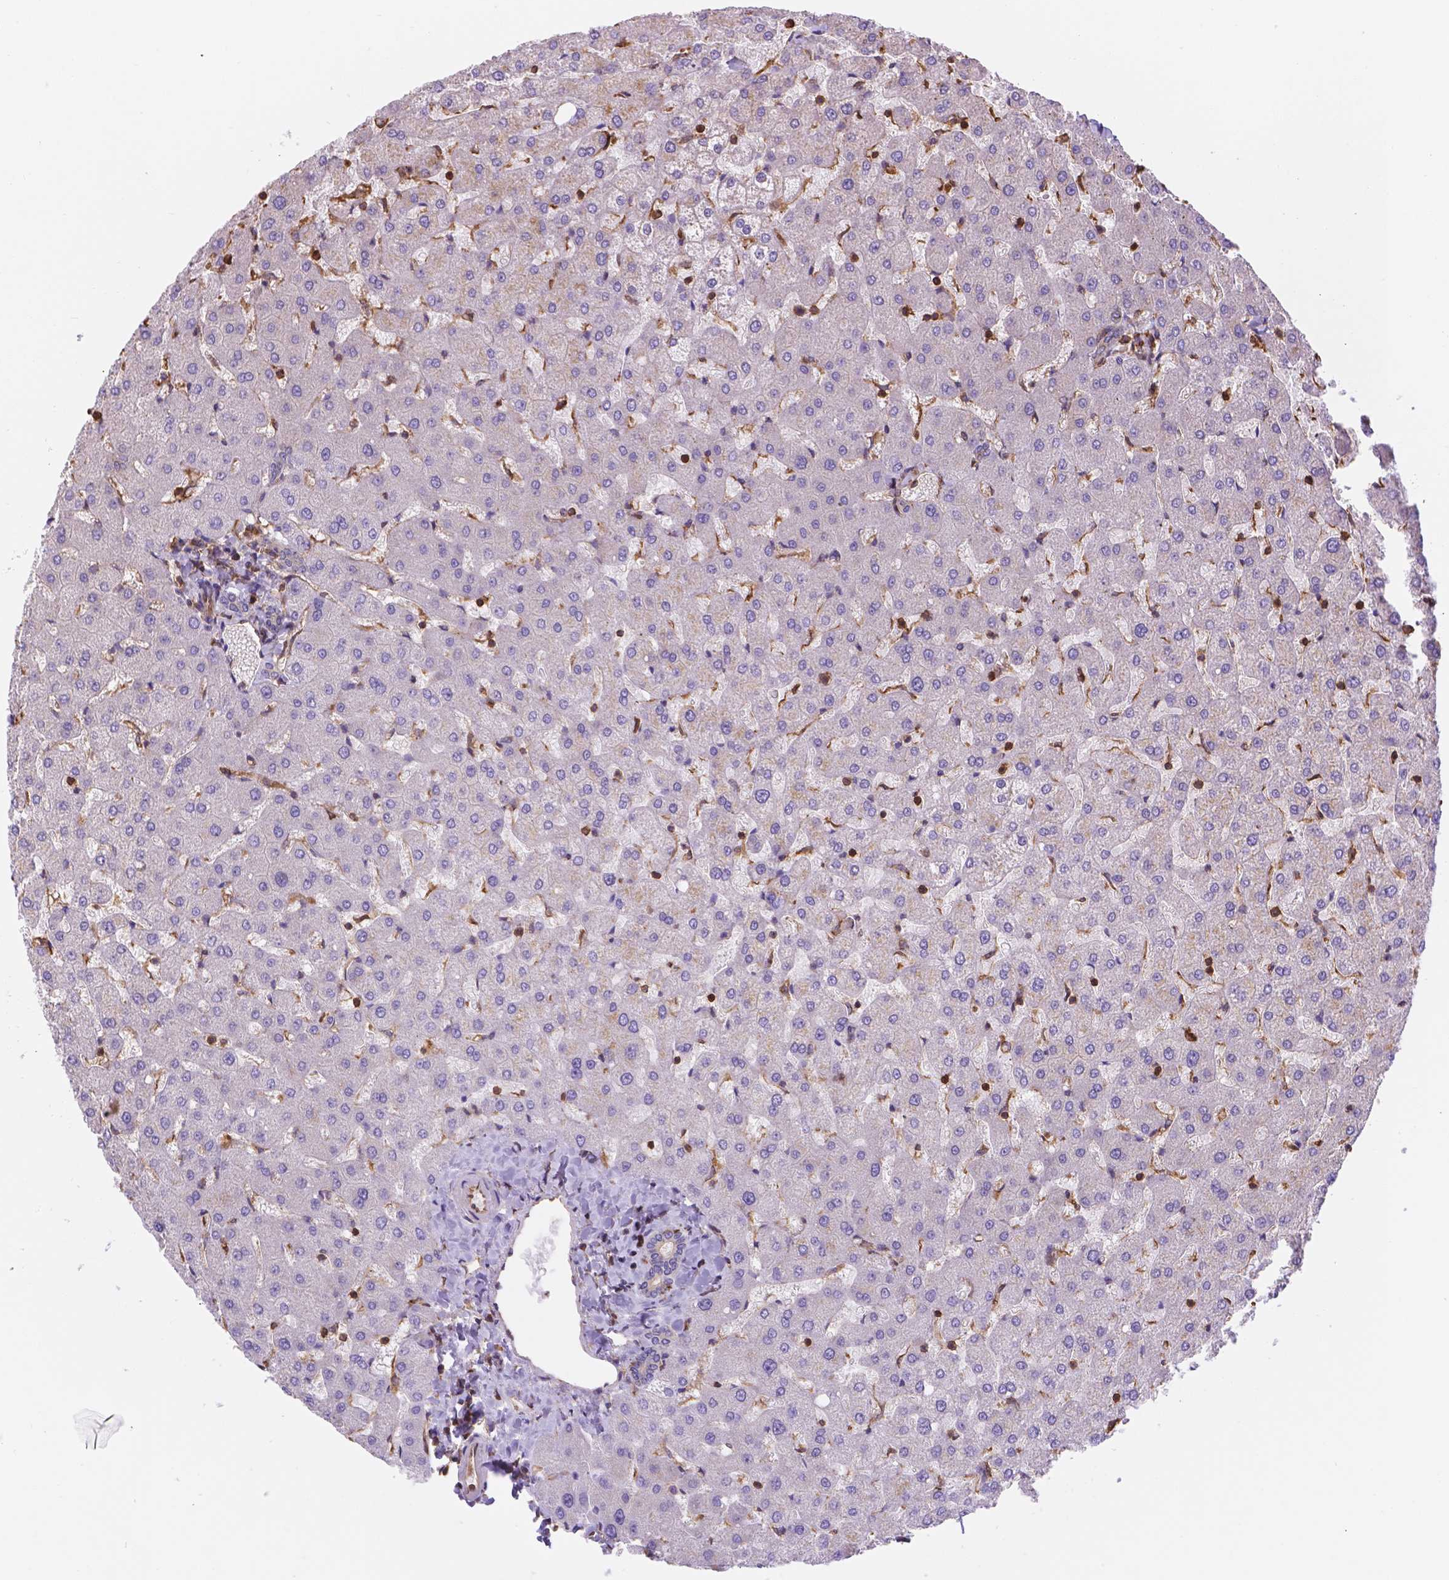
{"staining": {"intensity": "negative", "quantity": "none", "location": "none"}, "tissue": "liver", "cell_type": "Cholangiocytes", "image_type": "normal", "snomed": [{"axis": "morphology", "description": "Normal tissue, NOS"}, {"axis": "topography", "description": "Liver"}], "caption": "The micrograph exhibits no staining of cholangiocytes in unremarkable liver. (Stains: DAB (3,3'-diaminobenzidine) immunohistochemistry with hematoxylin counter stain, Microscopy: brightfield microscopy at high magnification).", "gene": "DMWD", "patient": {"sex": "female", "age": 50}}